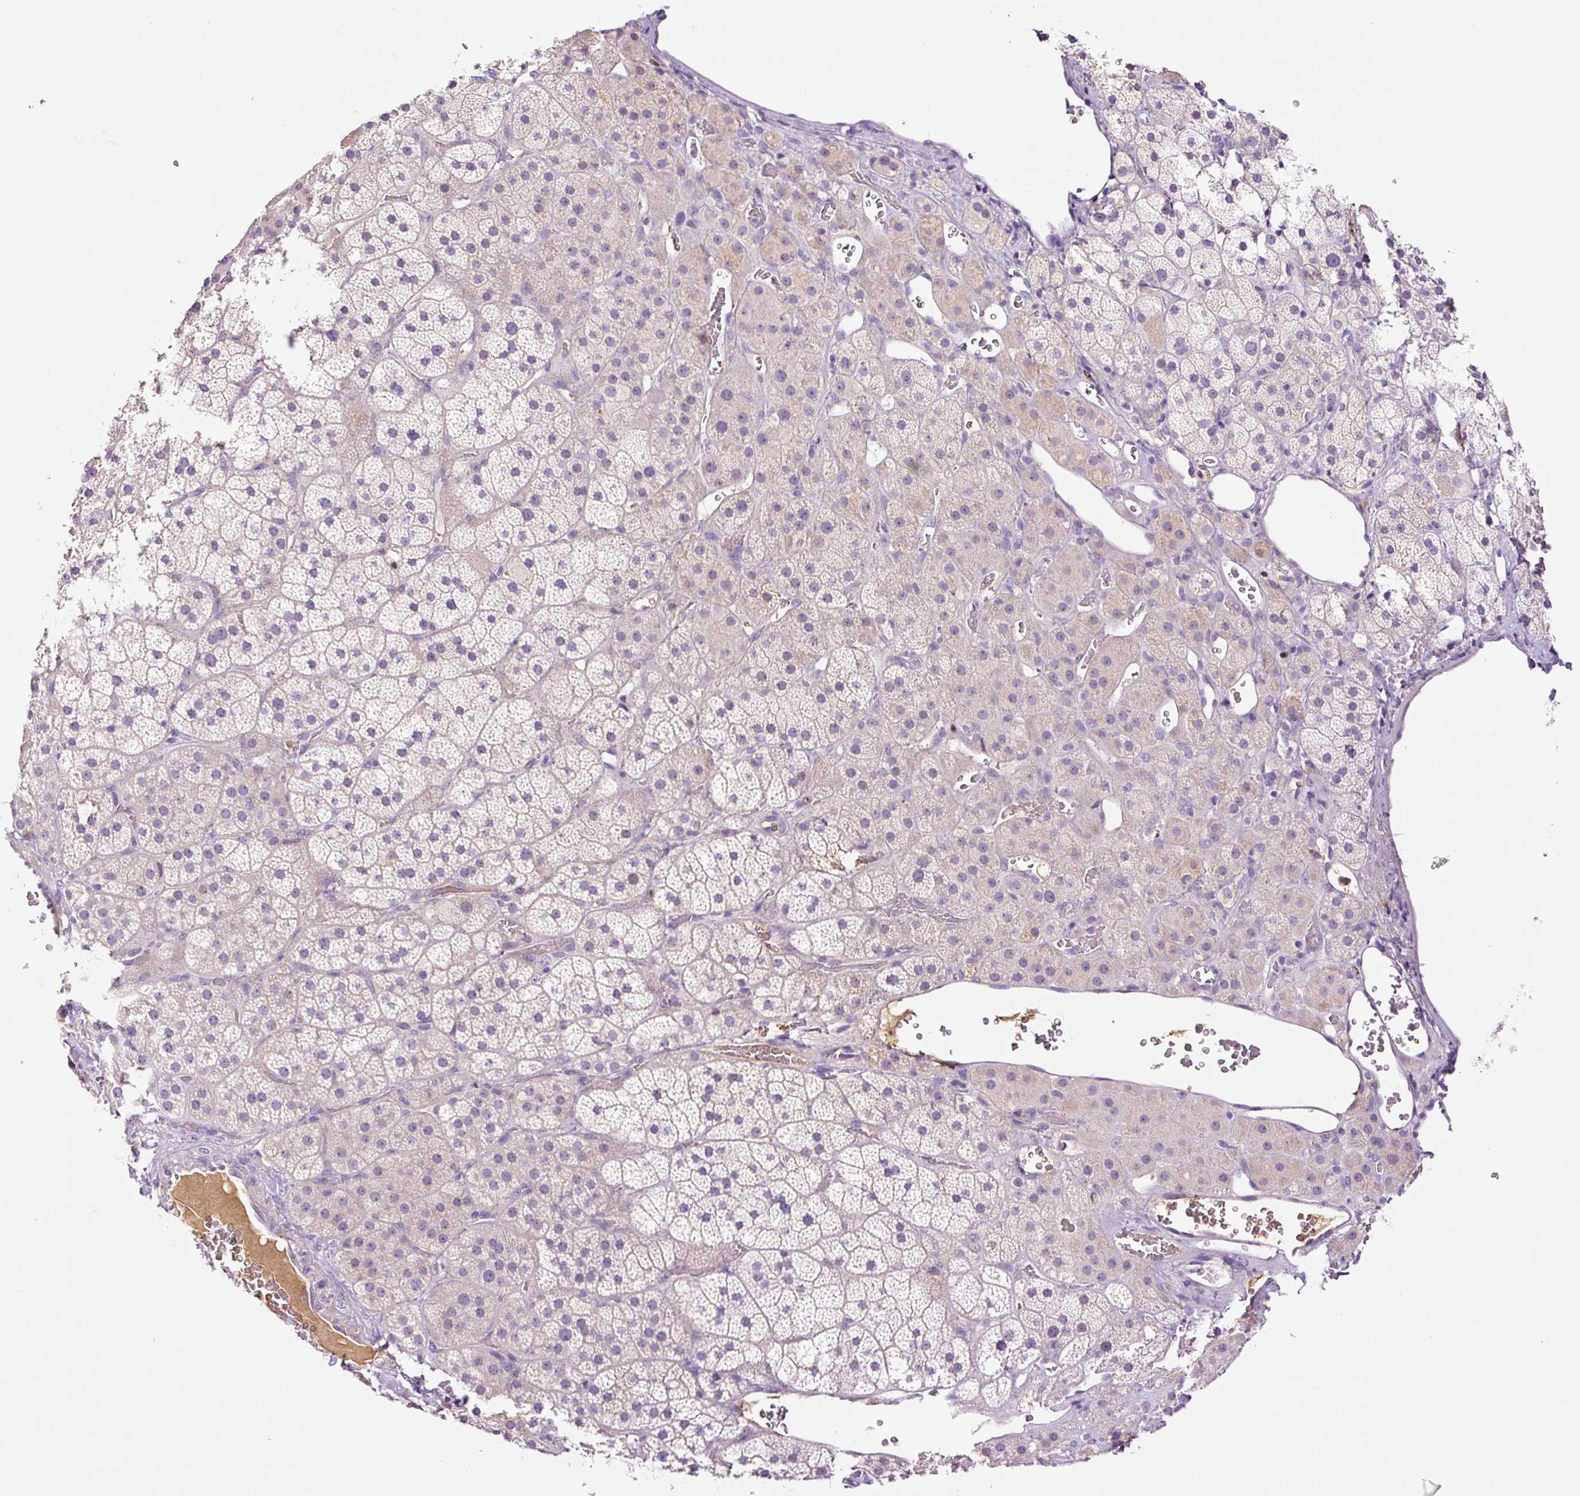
{"staining": {"intensity": "negative", "quantity": "none", "location": "none"}, "tissue": "adrenal gland", "cell_type": "Glandular cells", "image_type": "normal", "snomed": [{"axis": "morphology", "description": "Normal tissue, NOS"}, {"axis": "topography", "description": "Adrenal gland"}], "caption": "An image of human adrenal gland is negative for staining in glandular cells. (Stains: DAB IHC with hematoxylin counter stain, Microscopy: brightfield microscopy at high magnification).", "gene": "DPPA4", "patient": {"sex": "male", "age": 57}}